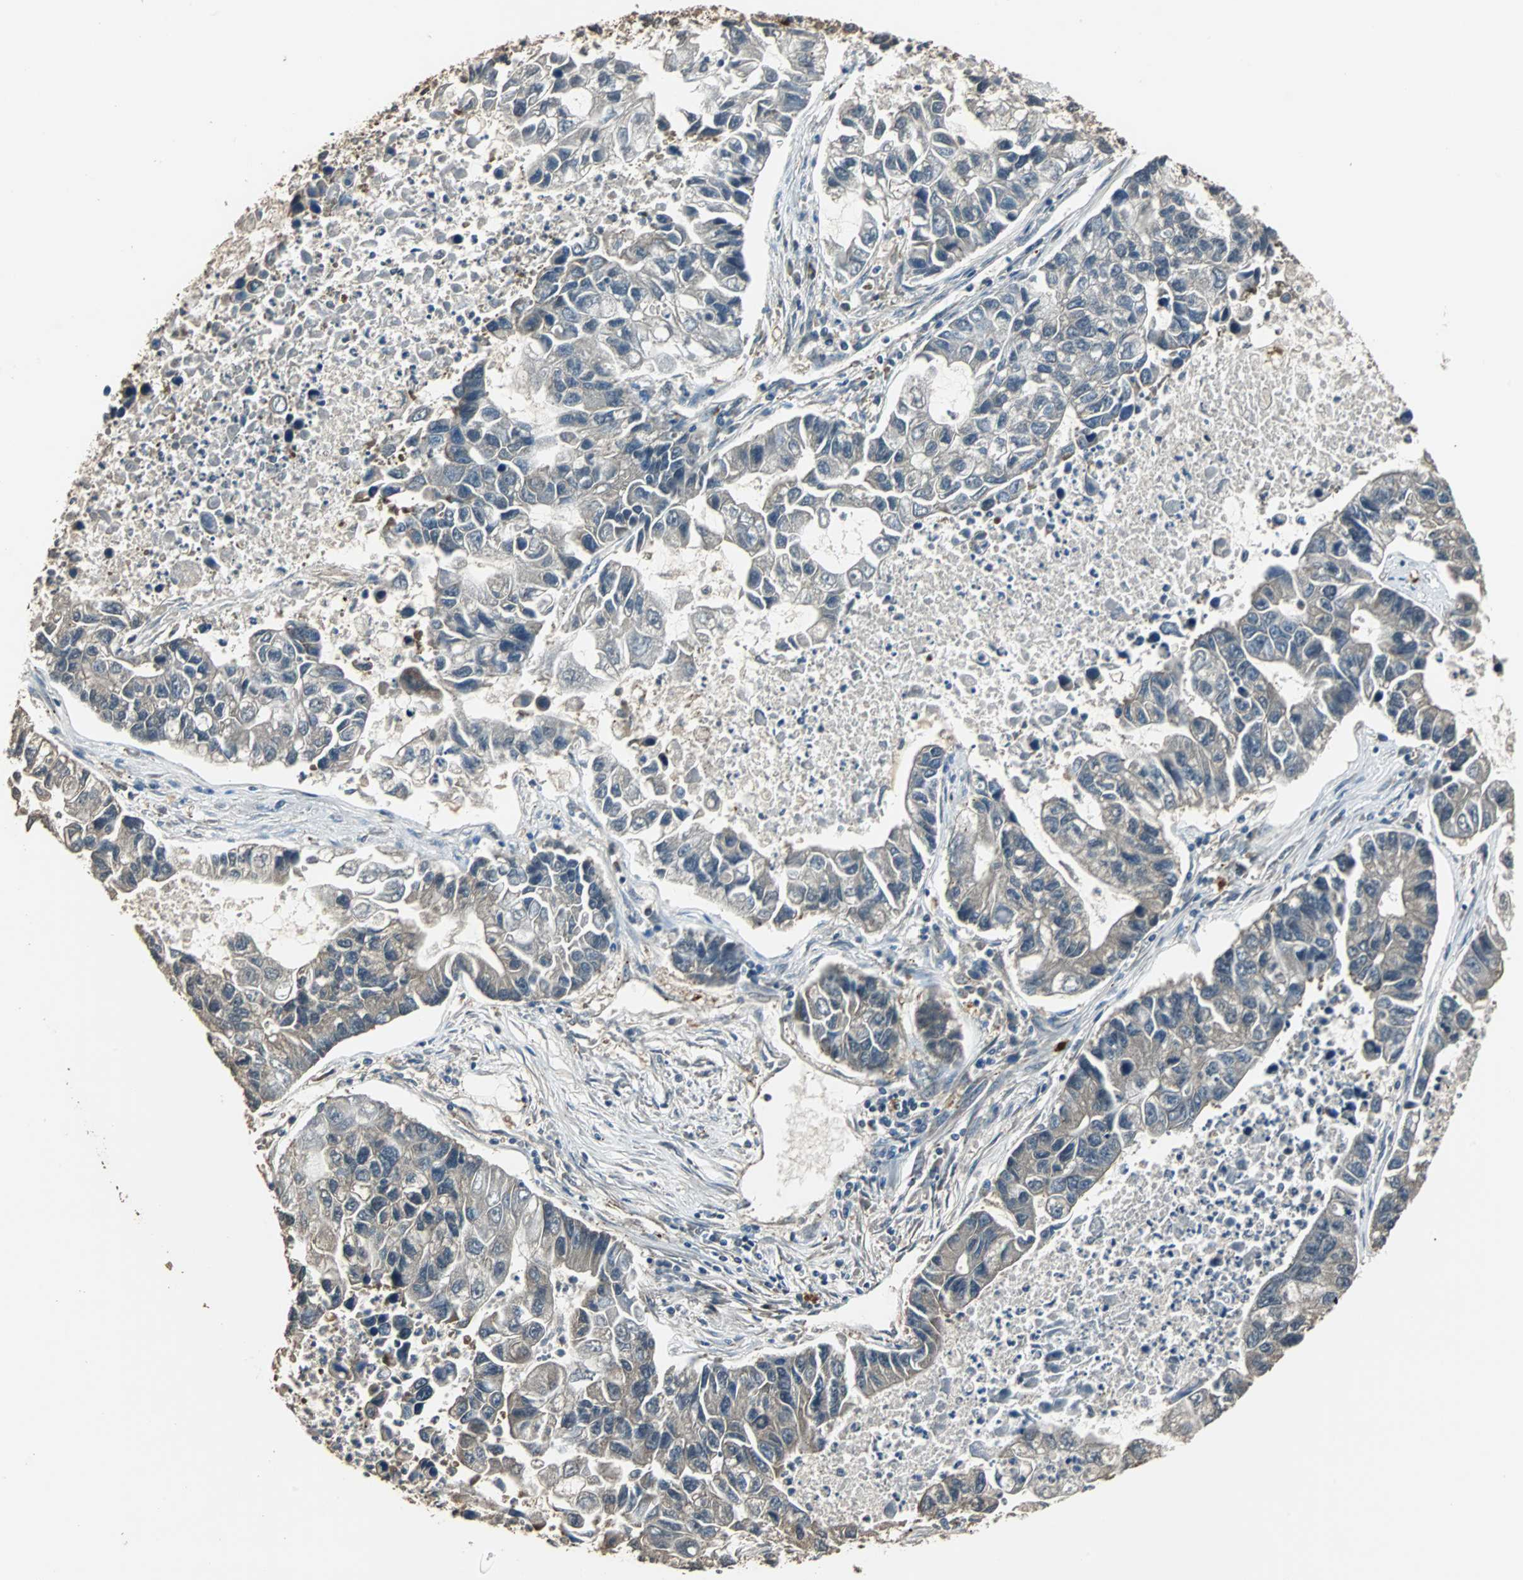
{"staining": {"intensity": "weak", "quantity": "25%-75%", "location": "cytoplasmic/membranous"}, "tissue": "lung cancer", "cell_type": "Tumor cells", "image_type": "cancer", "snomed": [{"axis": "morphology", "description": "Adenocarcinoma, NOS"}, {"axis": "topography", "description": "Lung"}], "caption": "This histopathology image demonstrates adenocarcinoma (lung) stained with immunohistochemistry (IHC) to label a protein in brown. The cytoplasmic/membranous of tumor cells show weak positivity for the protein. Nuclei are counter-stained blue.", "gene": "ABHD2", "patient": {"sex": "female", "age": 51}}